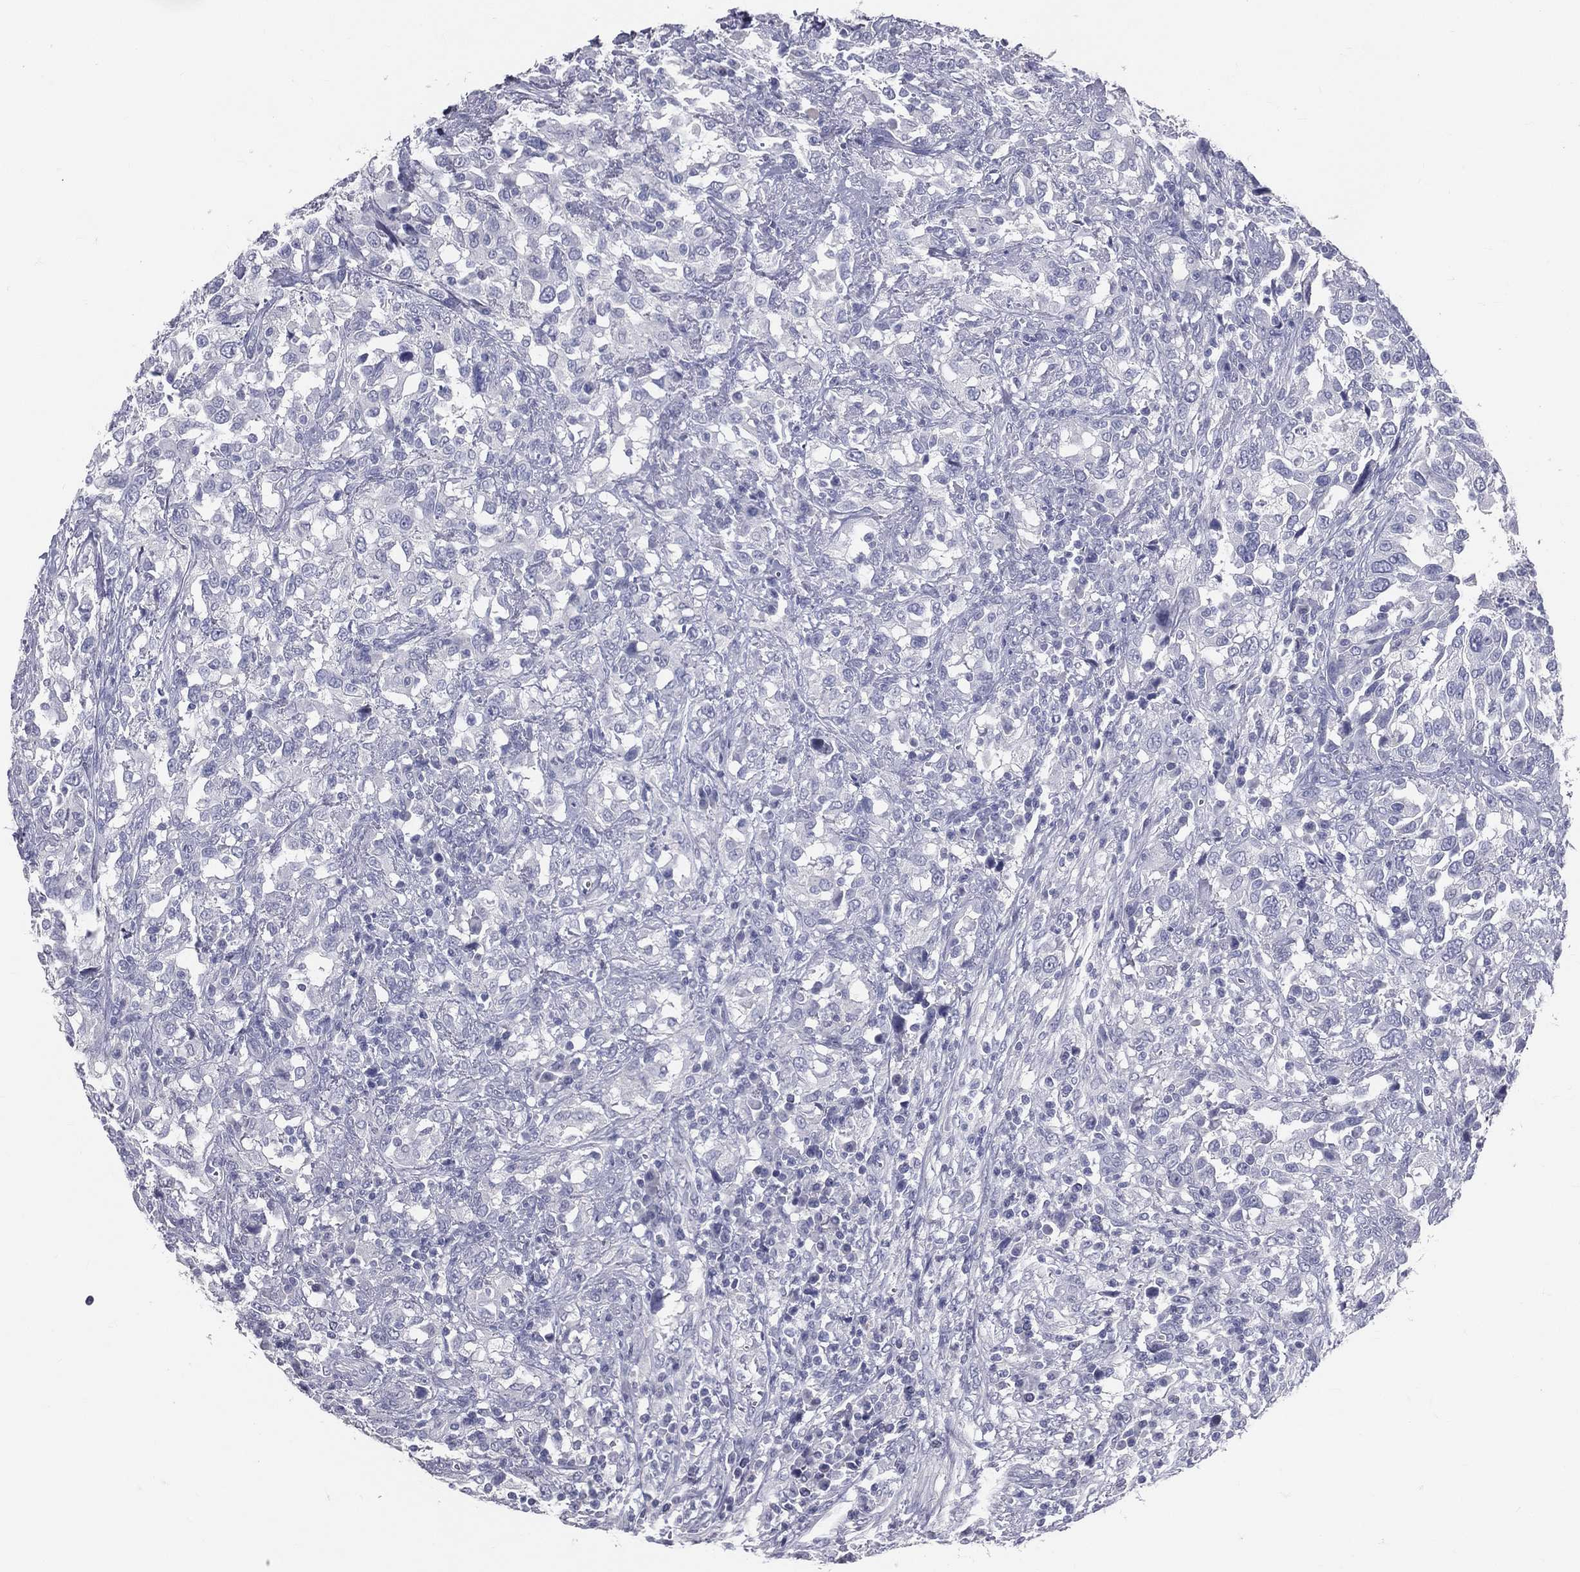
{"staining": {"intensity": "negative", "quantity": "none", "location": "none"}, "tissue": "urothelial cancer", "cell_type": "Tumor cells", "image_type": "cancer", "snomed": [{"axis": "morphology", "description": "Urothelial carcinoma, NOS"}, {"axis": "morphology", "description": "Urothelial carcinoma, High grade"}, {"axis": "topography", "description": "Urinary bladder"}], "caption": "High power microscopy photomicrograph of an immunohistochemistry image of urothelial carcinoma (high-grade), revealing no significant staining in tumor cells.", "gene": "TFPI2", "patient": {"sex": "female", "age": 64}}